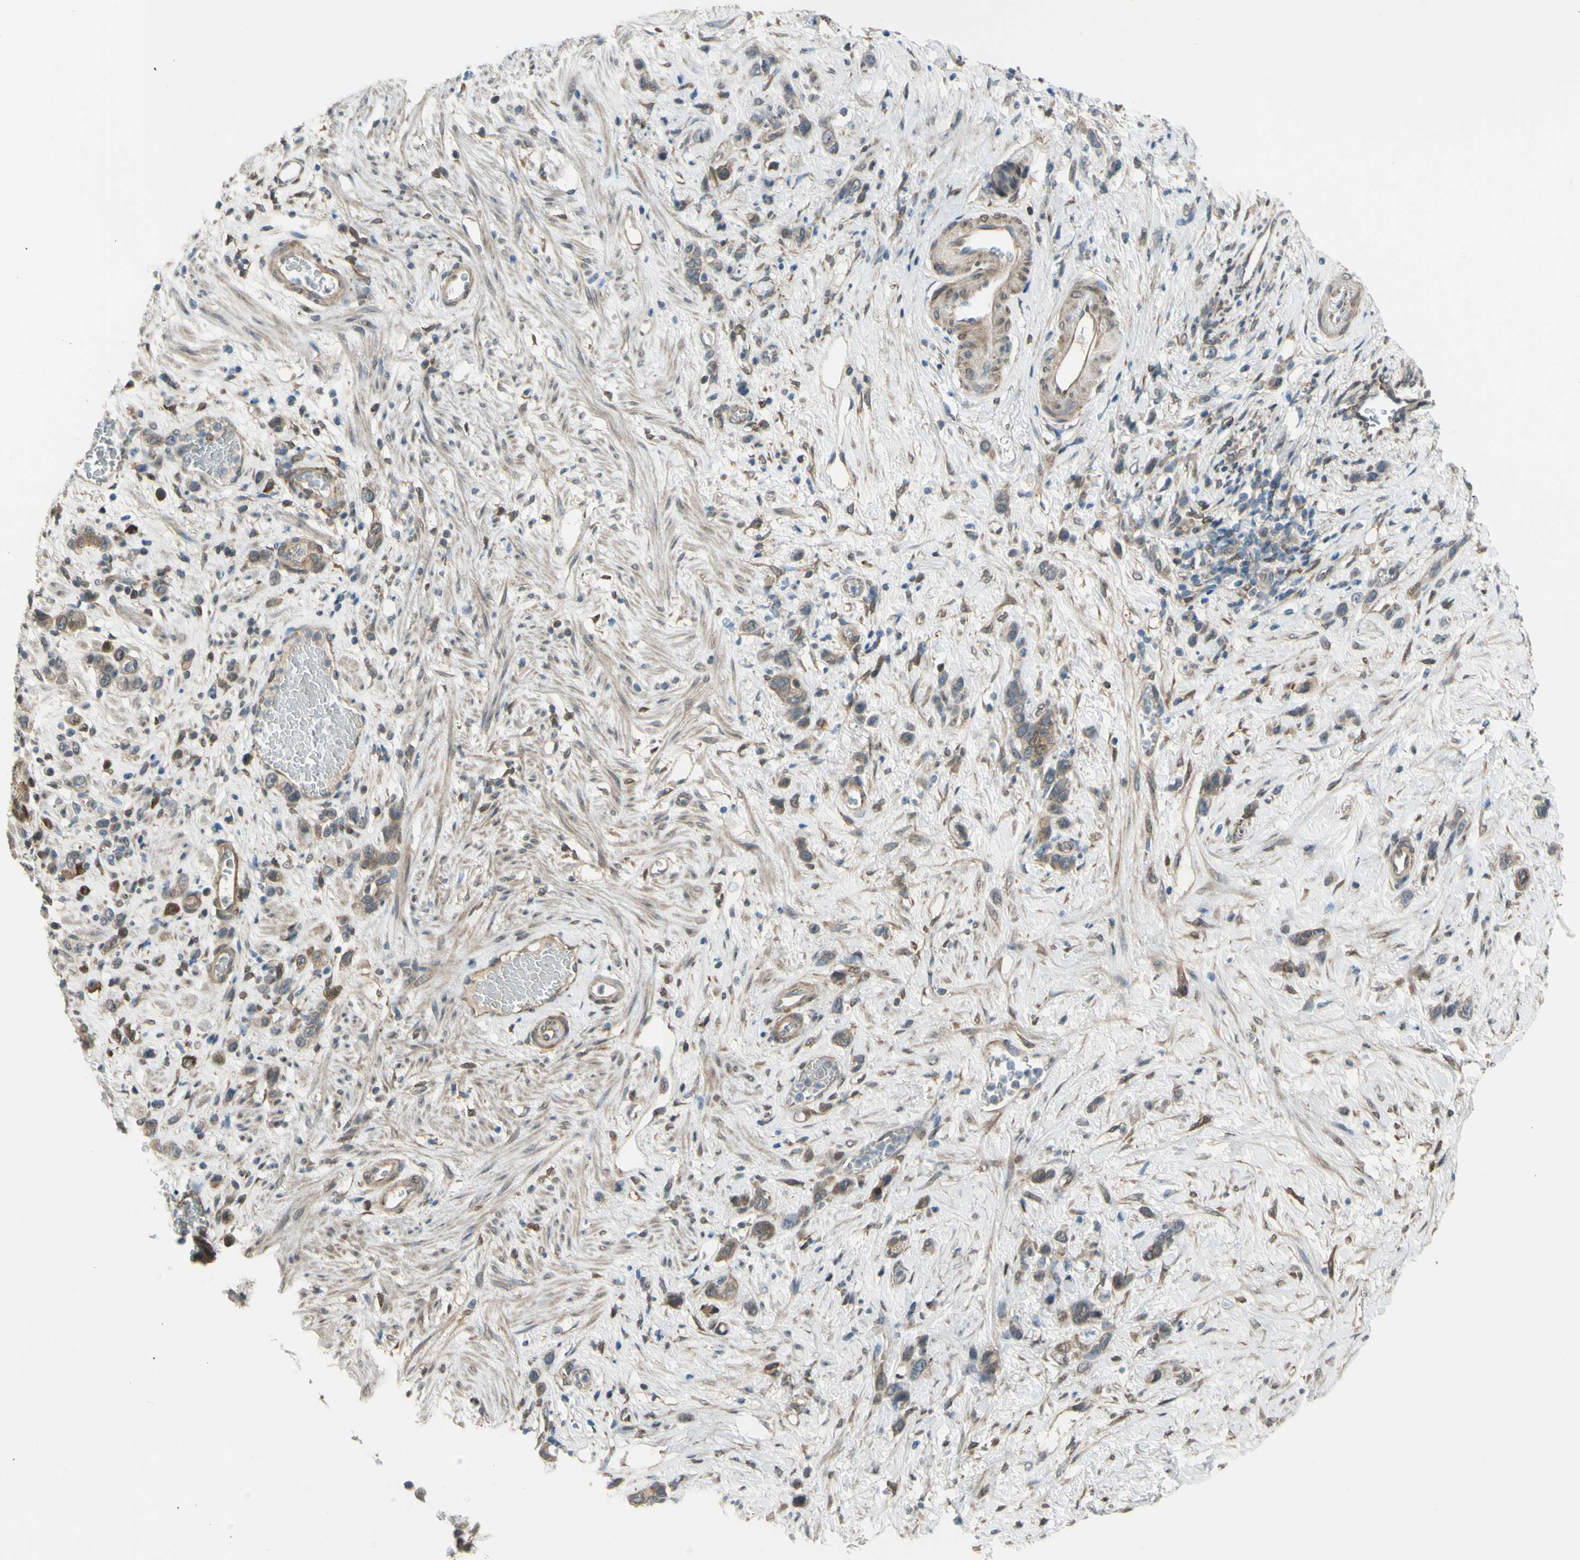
{"staining": {"intensity": "weak", "quantity": ">75%", "location": "cytoplasmic/membranous"}, "tissue": "stomach cancer", "cell_type": "Tumor cells", "image_type": "cancer", "snomed": [{"axis": "morphology", "description": "Adenocarcinoma, NOS"}, {"axis": "morphology", "description": "Adenocarcinoma, High grade"}, {"axis": "topography", "description": "Stomach, upper"}, {"axis": "topography", "description": "Stomach, lower"}], "caption": "Immunohistochemical staining of stomach cancer shows low levels of weak cytoplasmic/membranous protein positivity in approximately >75% of tumor cells.", "gene": "YWHAQ", "patient": {"sex": "female", "age": 65}}